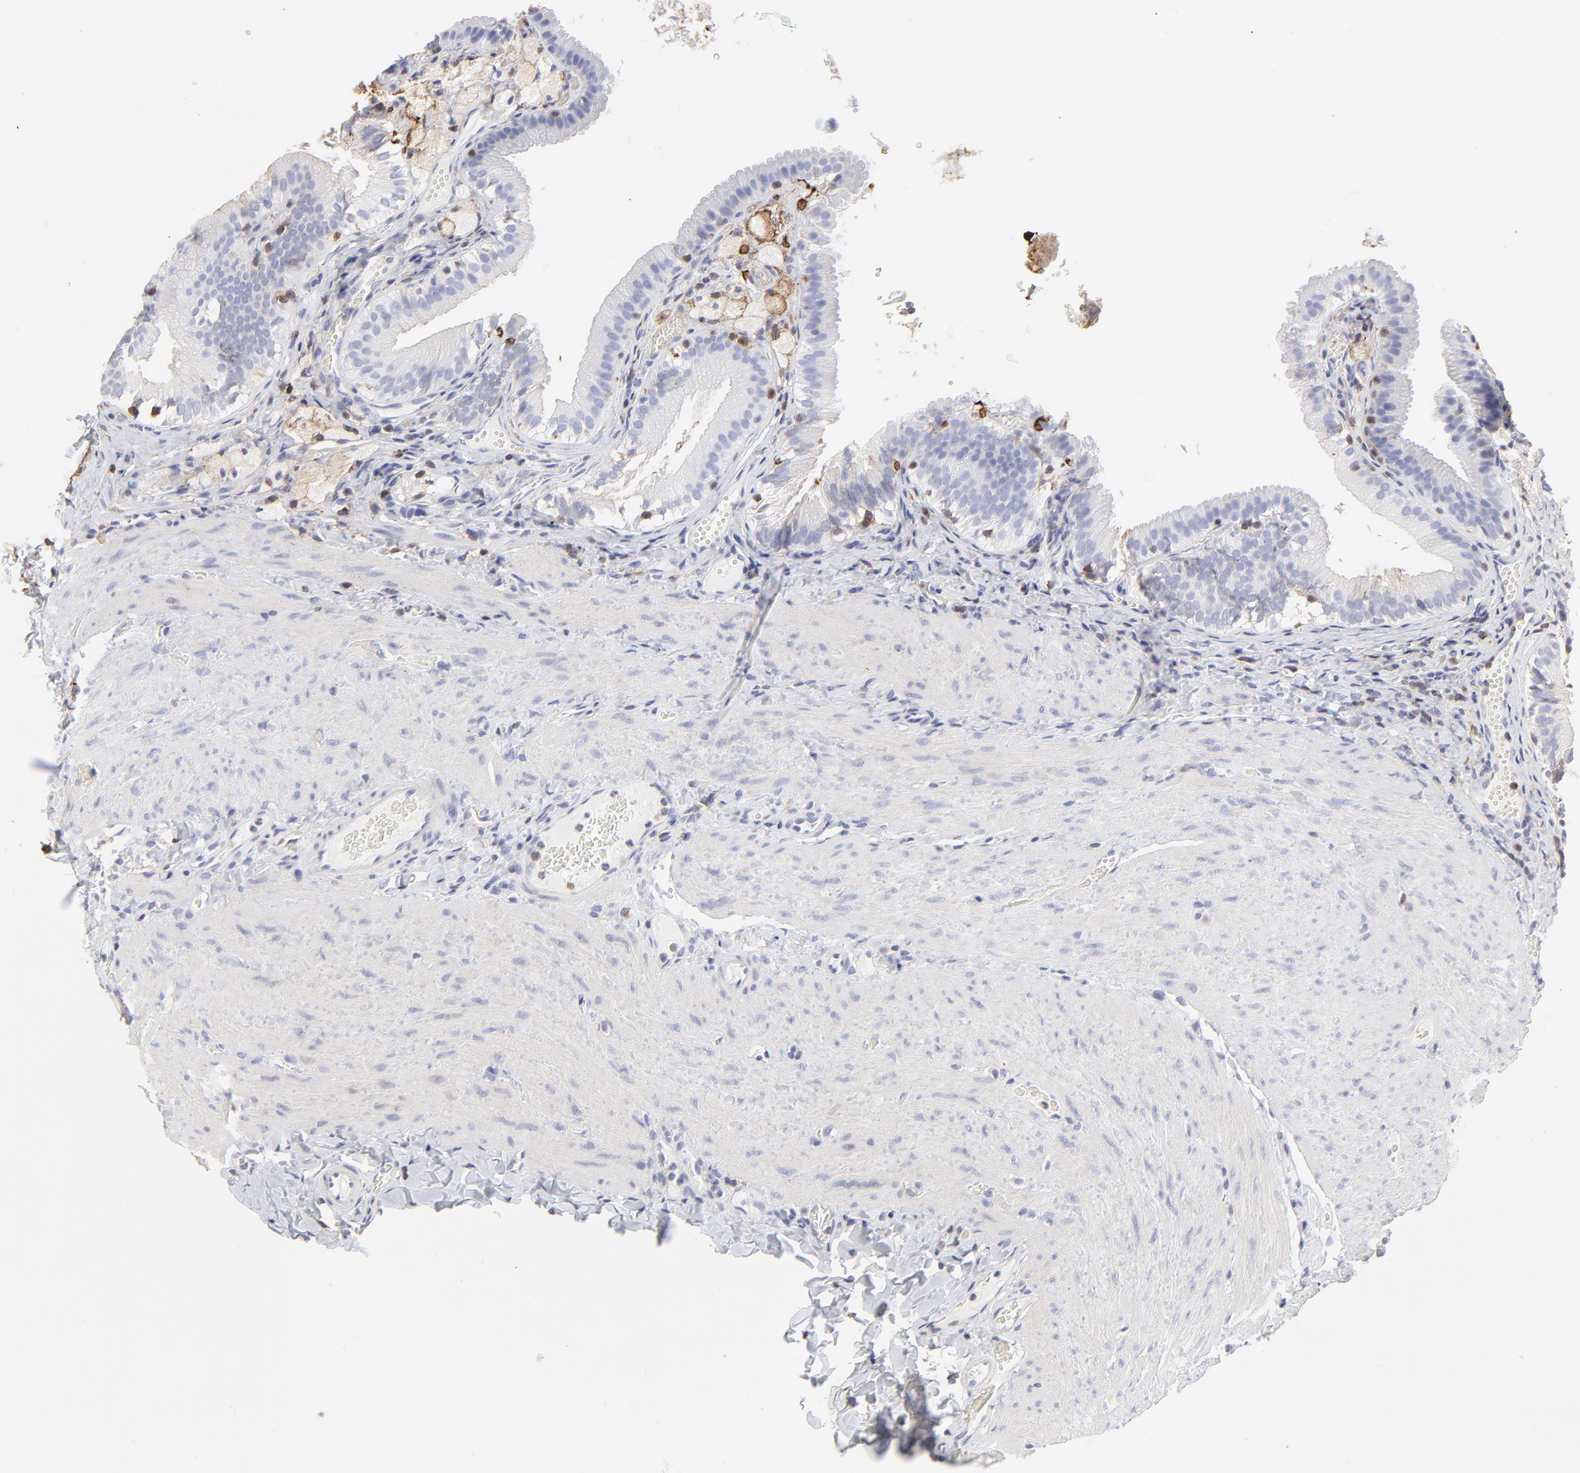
{"staining": {"intensity": "negative", "quantity": "none", "location": "none"}, "tissue": "gallbladder", "cell_type": "Glandular cells", "image_type": "normal", "snomed": [{"axis": "morphology", "description": "Normal tissue, NOS"}, {"axis": "topography", "description": "Gallbladder"}], "caption": "An immunohistochemistry histopathology image of benign gallbladder is shown. There is no staining in glandular cells of gallbladder.", "gene": "ANXA6", "patient": {"sex": "female", "age": 24}}